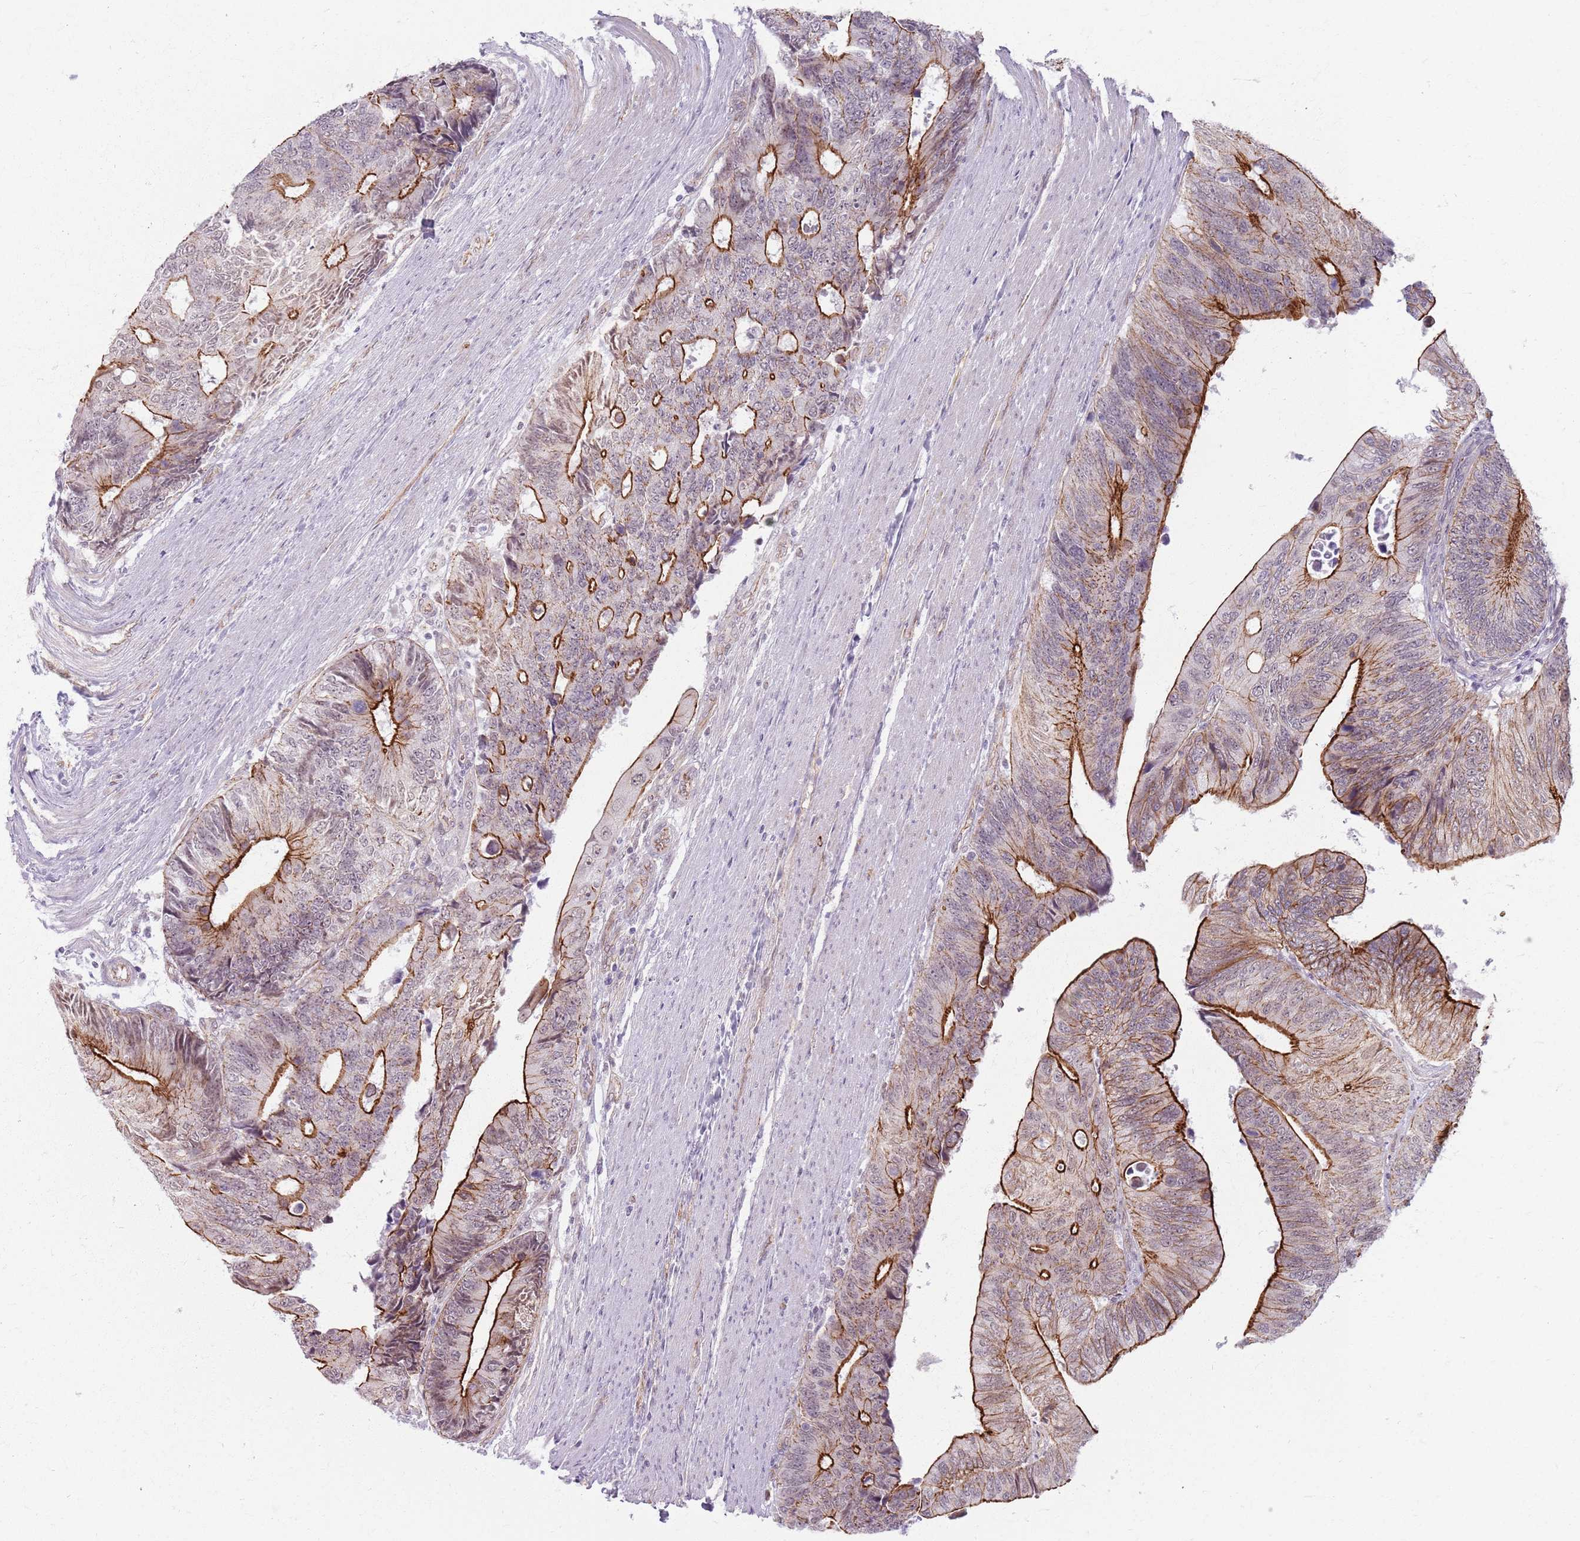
{"staining": {"intensity": "strong", "quantity": "25%-75%", "location": "cytoplasmic/membranous"}, "tissue": "colorectal cancer", "cell_type": "Tumor cells", "image_type": "cancer", "snomed": [{"axis": "morphology", "description": "Adenocarcinoma, NOS"}, {"axis": "topography", "description": "Colon"}], "caption": "Immunohistochemical staining of adenocarcinoma (colorectal) displays high levels of strong cytoplasmic/membranous protein expression in about 25%-75% of tumor cells. The staining was performed using DAB to visualize the protein expression in brown, while the nuclei were stained in blue with hematoxylin (Magnification: 20x).", "gene": "KCNA5", "patient": {"sex": "male", "age": 87}}